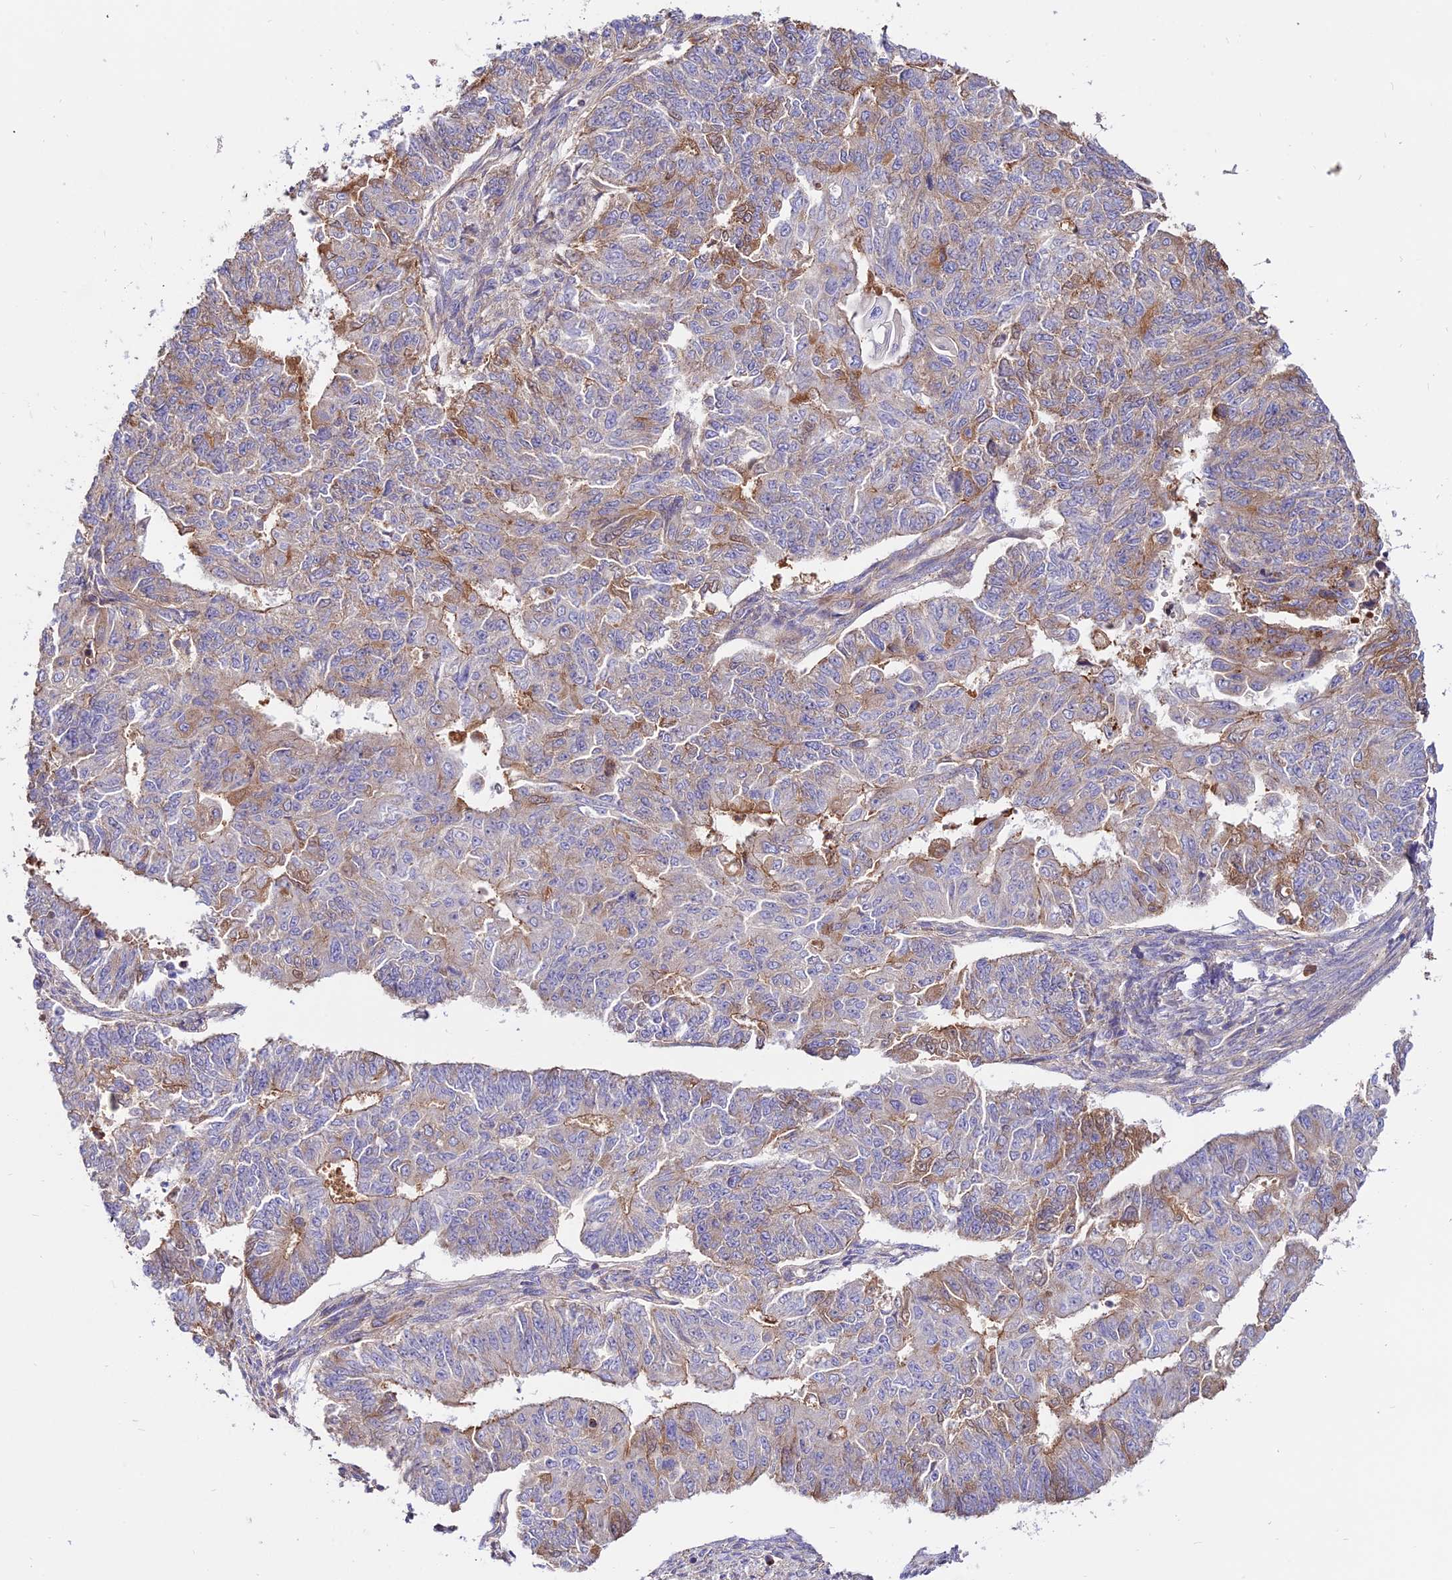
{"staining": {"intensity": "moderate", "quantity": "25%-75%", "location": "cytoplasmic/membranous"}, "tissue": "endometrial cancer", "cell_type": "Tumor cells", "image_type": "cancer", "snomed": [{"axis": "morphology", "description": "Adenocarcinoma, NOS"}, {"axis": "topography", "description": "Endometrium"}], "caption": "This is an image of immunohistochemistry staining of endometrial cancer (adenocarcinoma), which shows moderate staining in the cytoplasmic/membranous of tumor cells.", "gene": "PYM1", "patient": {"sex": "female", "age": 32}}